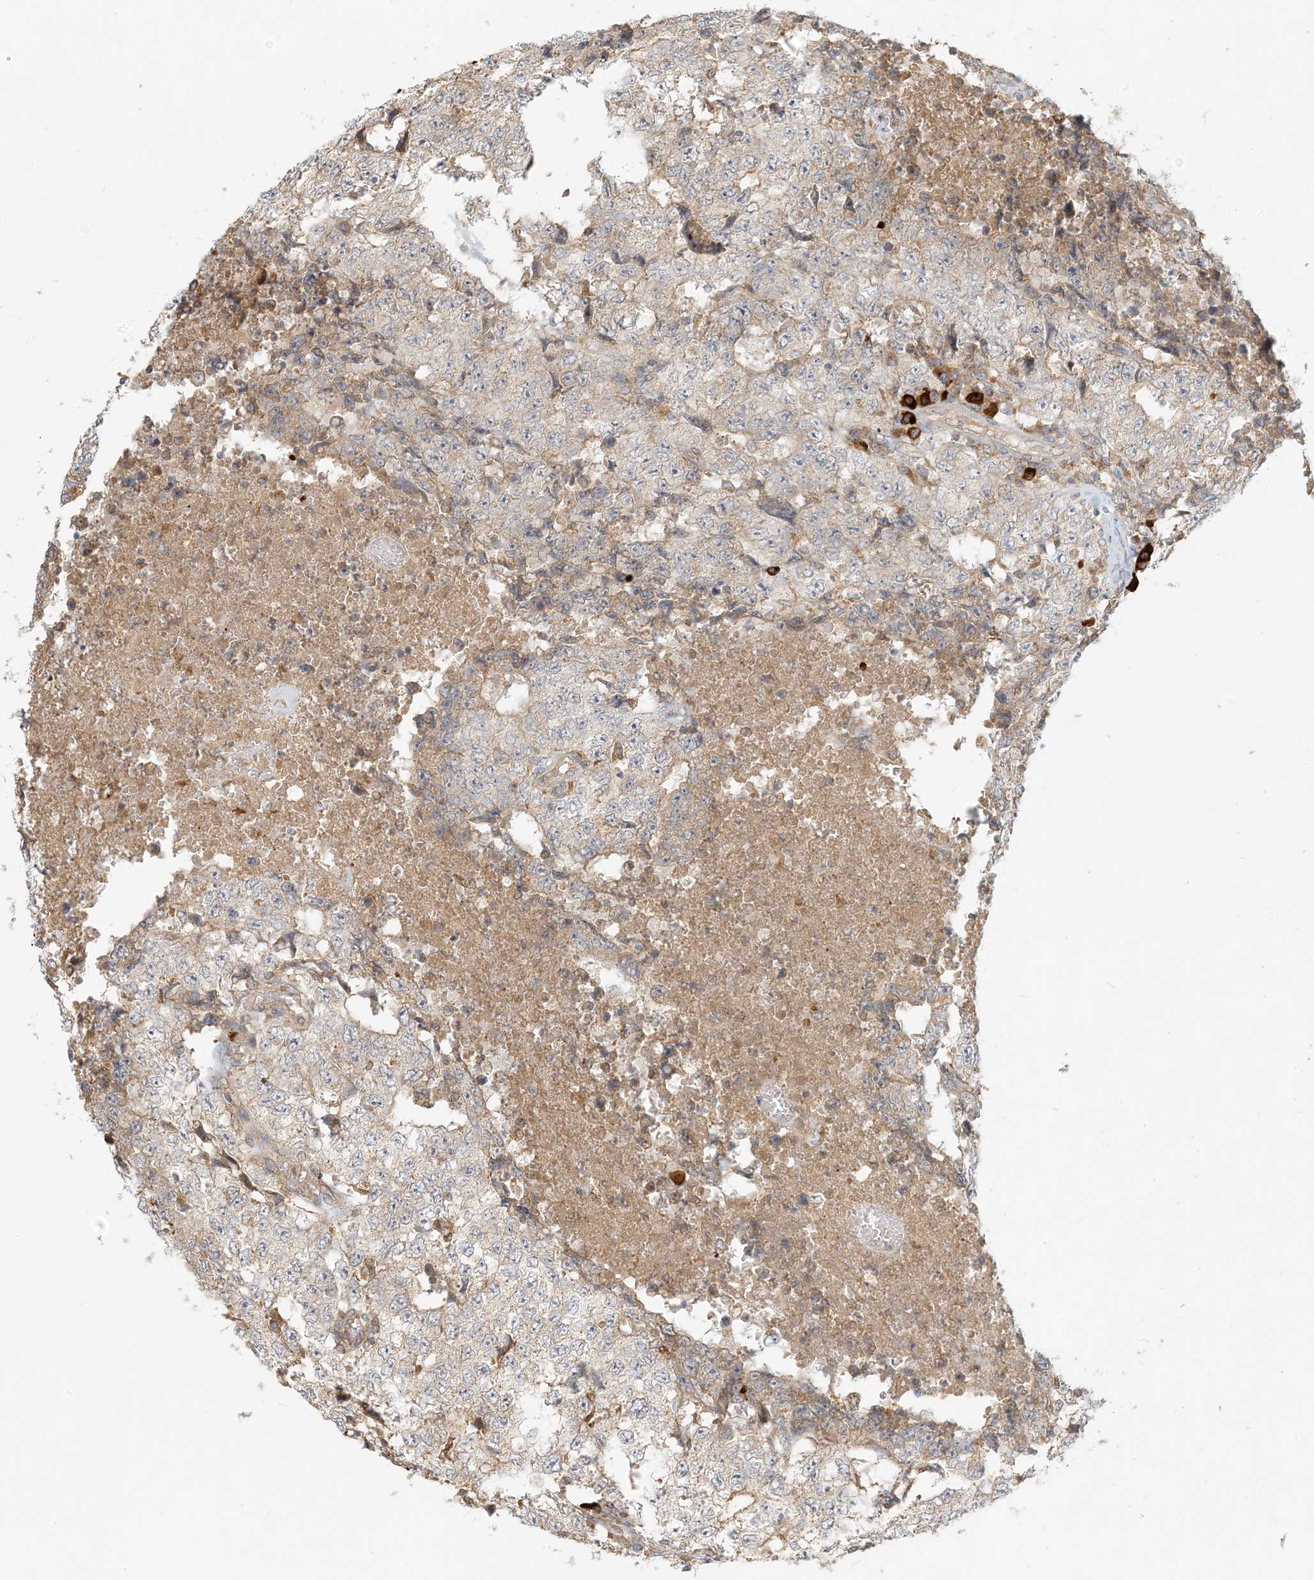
{"staining": {"intensity": "weak", "quantity": "25%-75%", "location": "cytoplasmic/membranous"}, "tissue": "testis cancer", "cell_type": "Tumor cells", "image_type": "cancer", "snomed": [{"axis": "morphology", "description": "Necrosis, NOS"}, {"axis": "morphology", "description": "Carcinoma, Embryonal, NOS"}, {"axis": "topography", "description": "Testis"}], "caption": "Immunohistochemistry of human testis cancer shows low levels of weak cytoplasmic/membranous positivity in approximately 25%-75% of tumor cells. (brown staining indicates protein expression, while blue staining denotes nuclei).", "gene": "MCOLN1", "patient": {"sex": "male", "age": 19}}